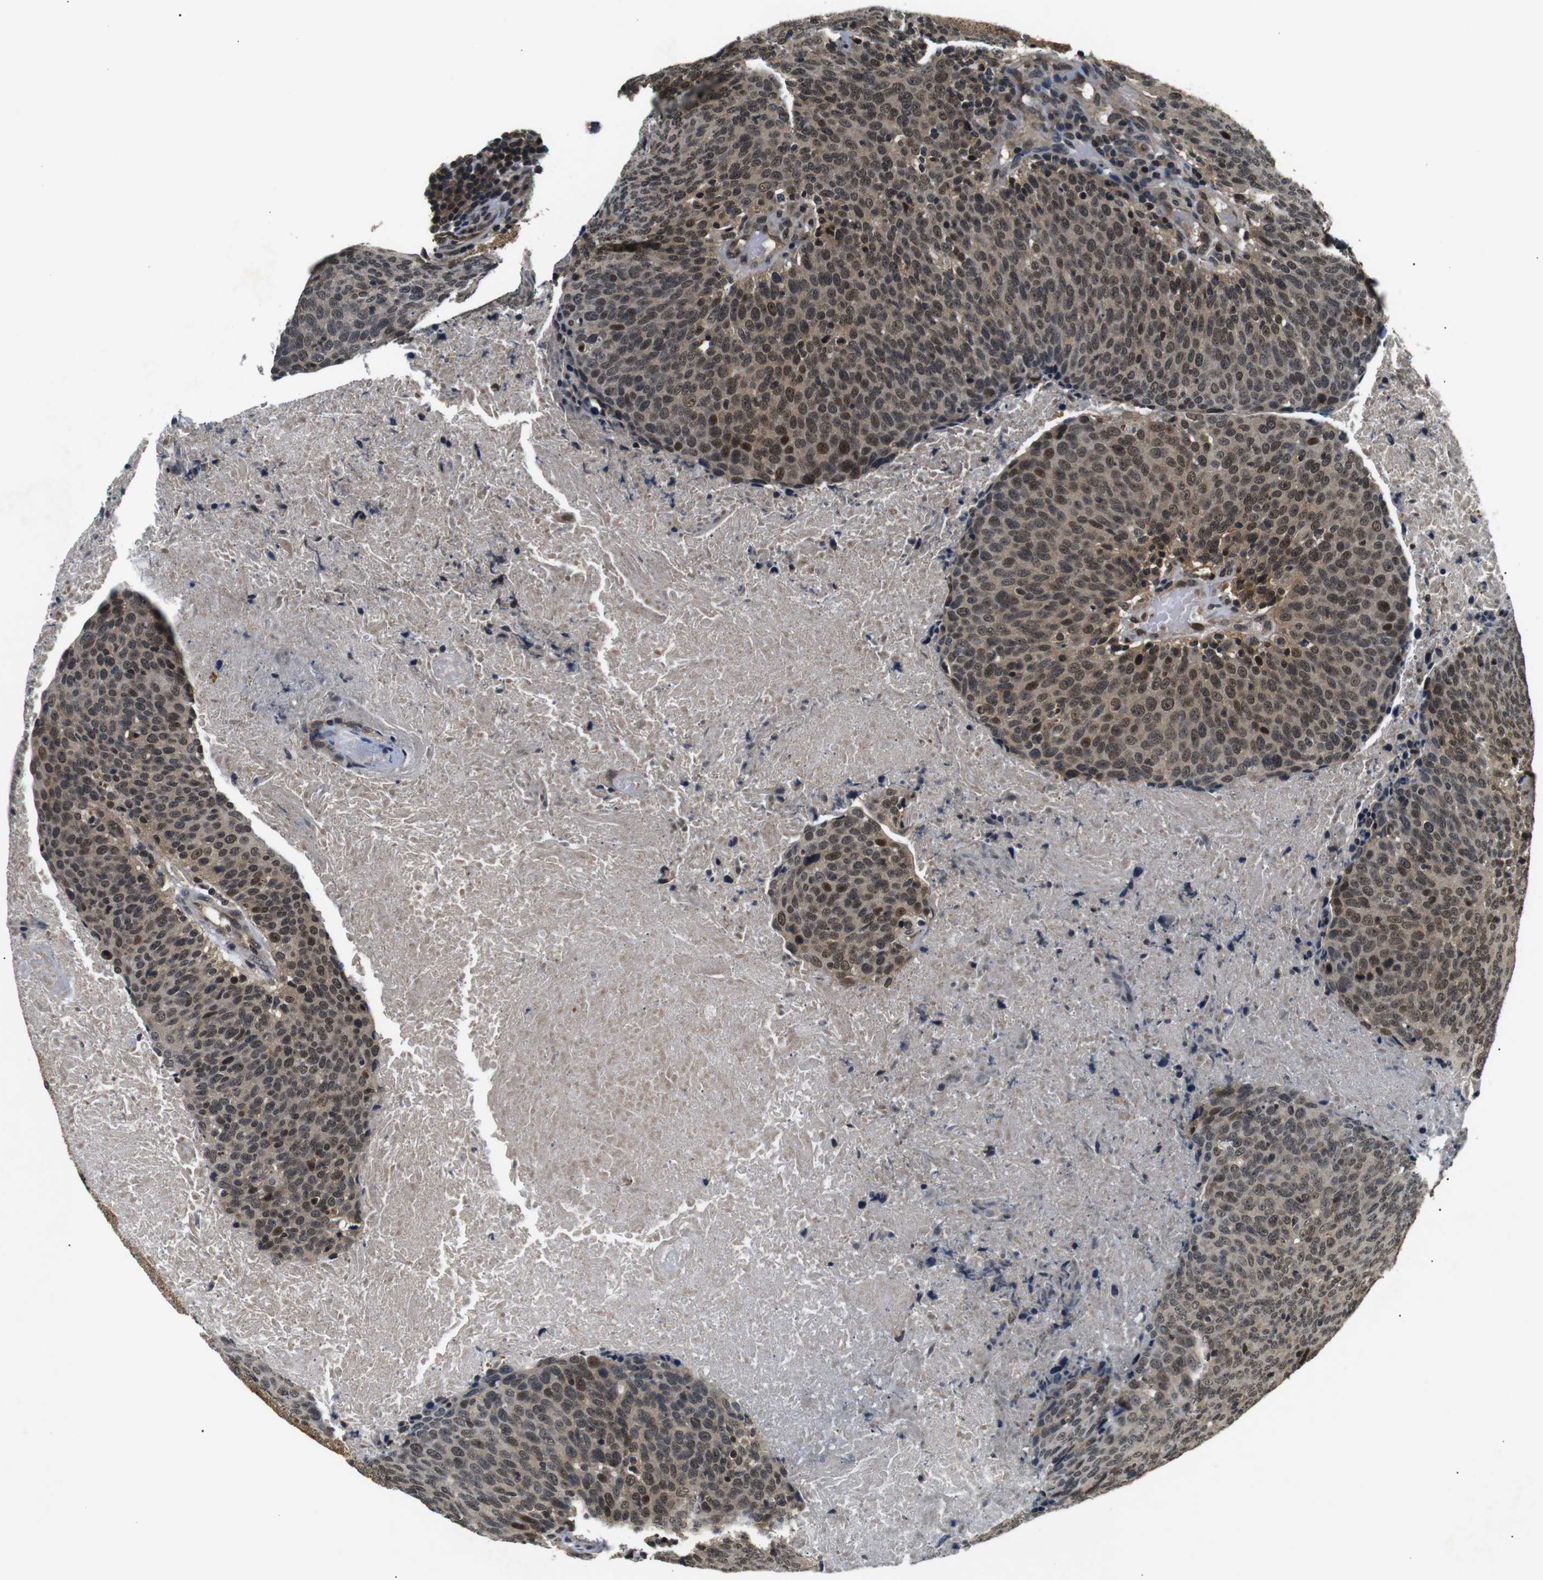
{"staining": {"intensity": "strong", "quantity": ">75%", "location": "cytoplasmic/membranous,nuclear"}, "tissue": "head and neck cancer", "cell_type": "Tumor cells", "image_type": "cancer", "snomed": [{"axis": "morphology", "description": "Squamous cell carcinoma, NOS"}, {"axis": "morphology", "description": "Squamous cell carcinoma, metastatic, NOS"}, {"axis": "topography", "description": "Lymph node"}, {"axis": "topography", "description": "Head-Neck"}], "caption": "A brown stain shows strong cytoplasmic/membranous and nuclear expression of a protein in human metastatic squamous cell carcinoma (head and neck) tumor cells. Ihc stains the protein of interest in brown and the nuclei are stained blue.", "gene": "SKP1", "patient": {"sex": "male", "age": 62}}